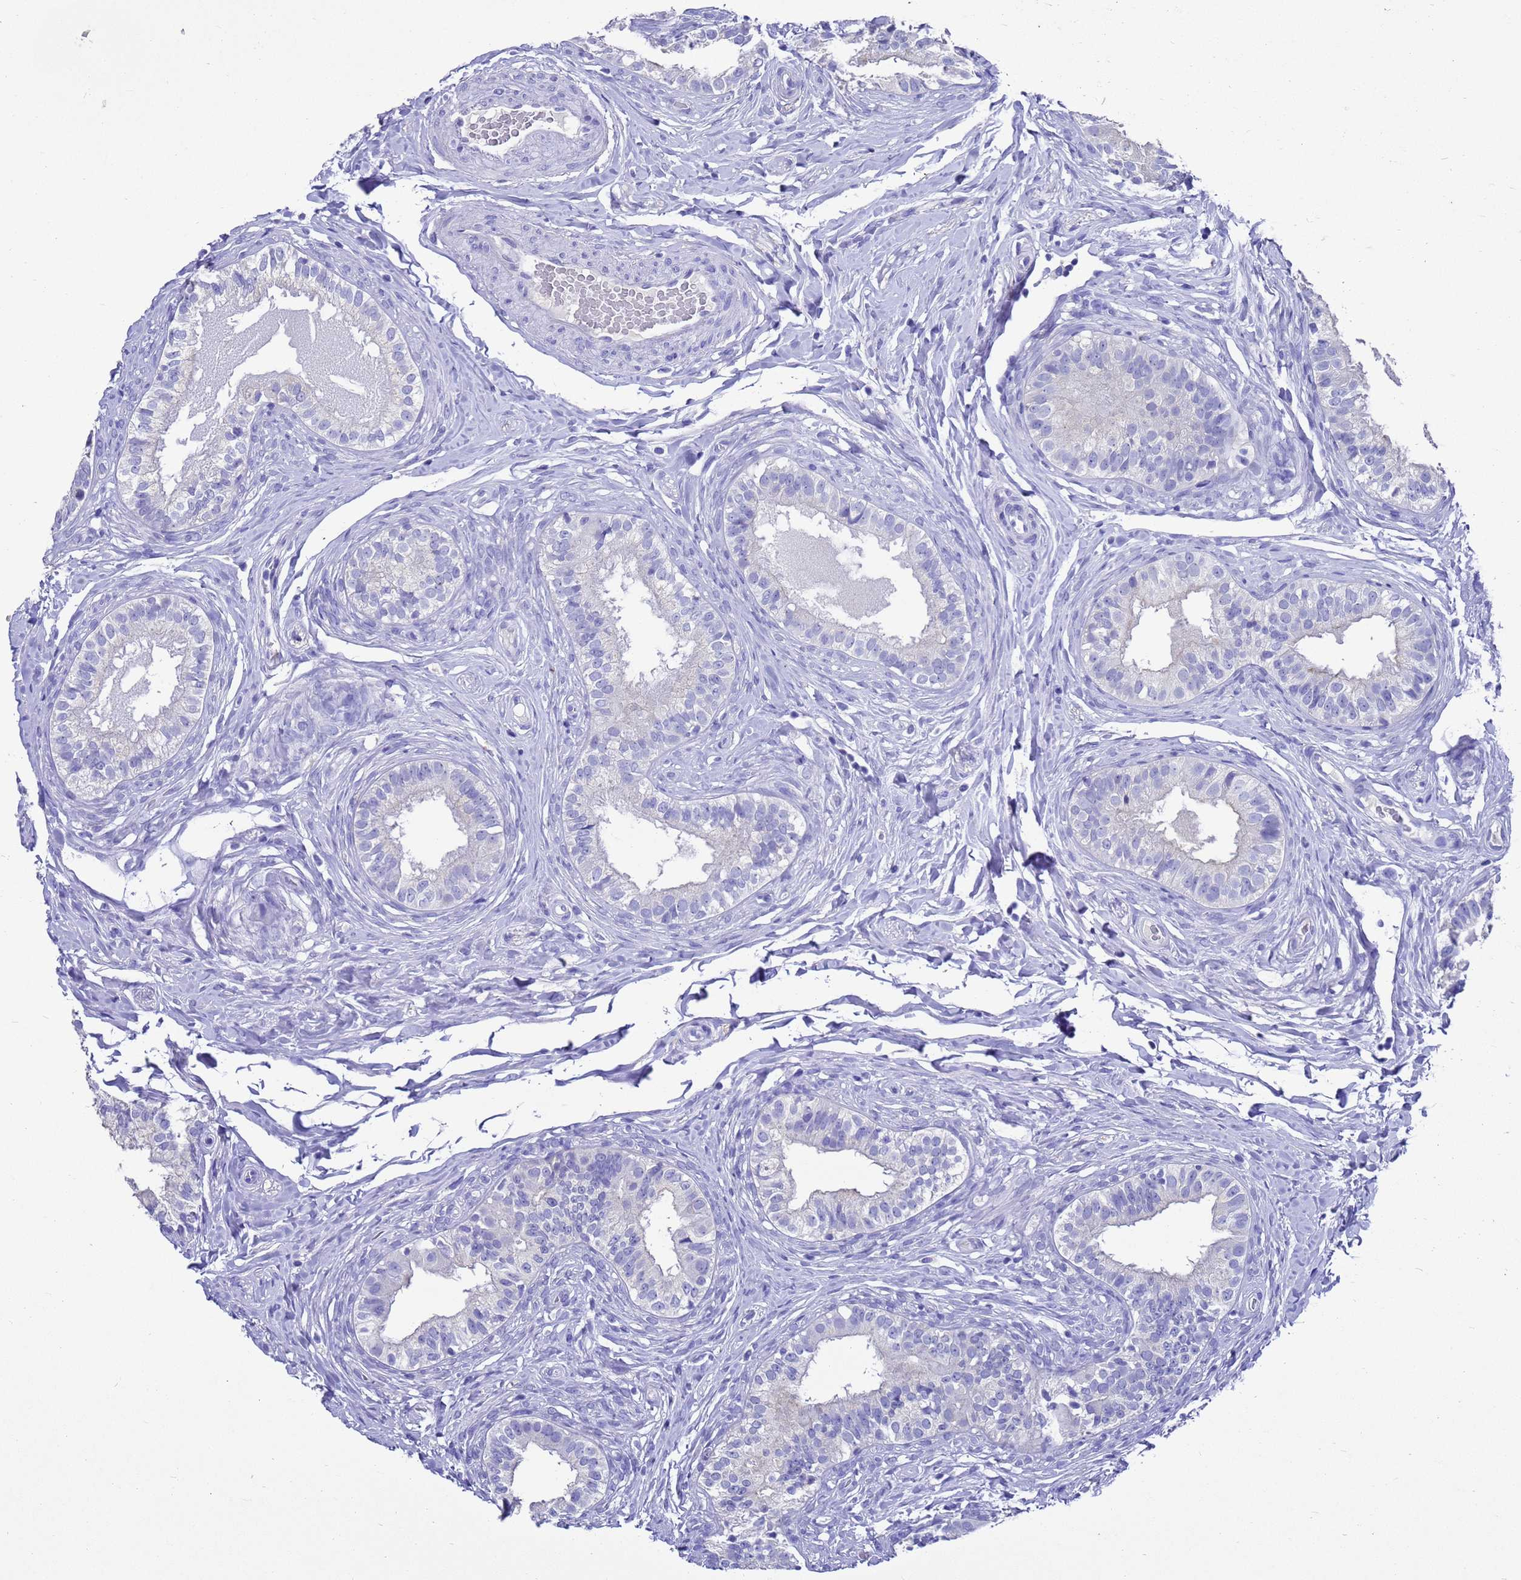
{"staining": {"intensity": "negative", "quantity": "none", "location": "none"}, "tissue": "epididymis", "cell_type": "Glandular cells", "image_type": "normal", "snomed": [{"axis": "morphology", "description": "Normal tissue, NOS"}, {"axis": "topography", "description": "Epididymis"}], "caption": "IHC of normal human epididymis exhibits no expression in glandular cells.", "gene": "MS4A13", "patient": {"sex": "male", "age": 49}}